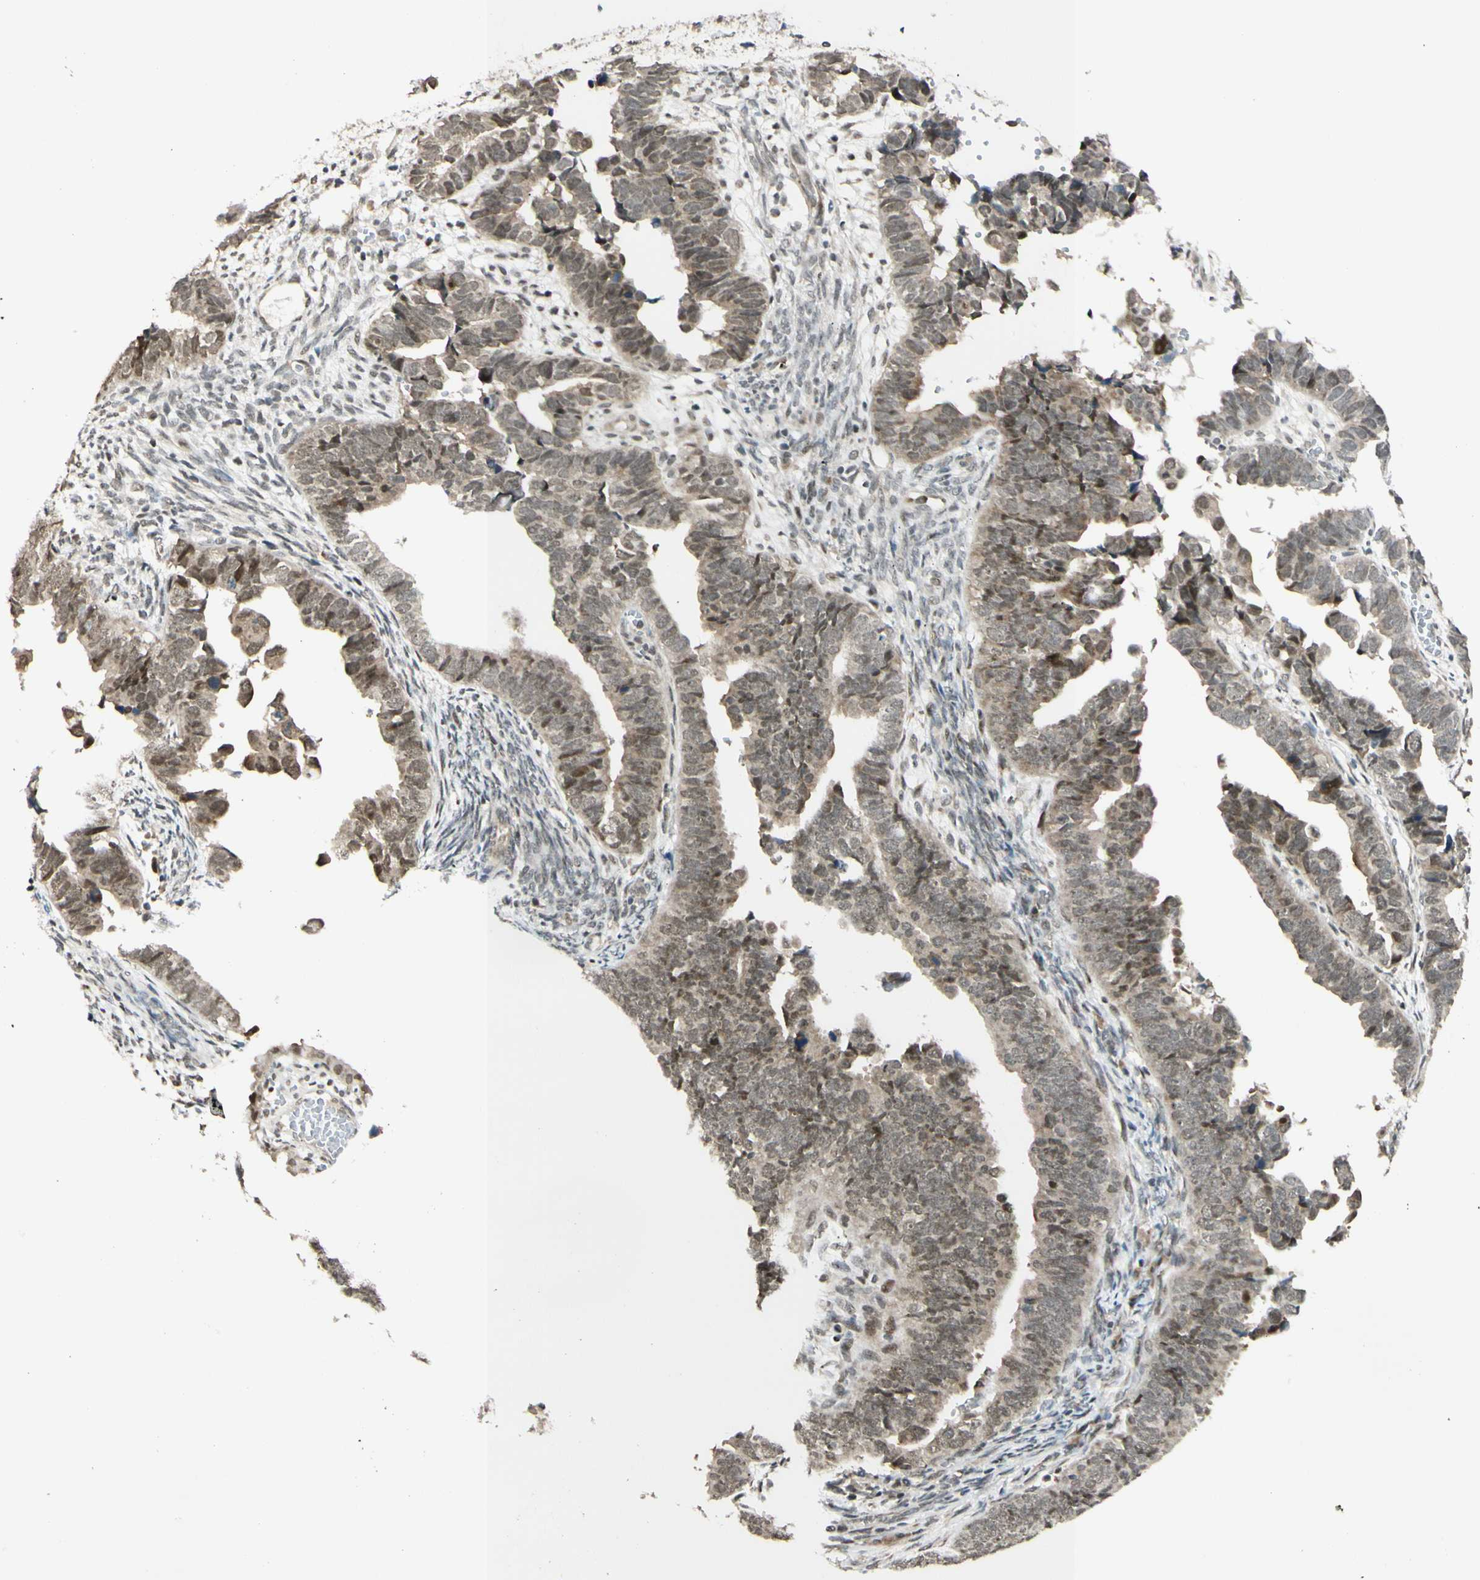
{"staining": {"intensity": "weak", "quantity": ">75%", "location": "cytoplasmic/membranous"}, "tissue": "endometrial cancer", "cell_type": "Tumor cells", "image_type": "cancer", "snomed": [{"axis": "morphology", "description": "Adenocarcinoma, NOS"}, {"axis": "topography", "description": "Endometrium"}], "caption": "Protein analysis of endometrial cancer (adenocarcinoma) tissue displays weak cytoplasmic/membranous expression in about >75% of tumor cells. The staining was performed using DAB, with brown indicating positive protein expression. Nuclei are stained blue with hematoxylin.", "gene": "BRMS1", "patient": {"sex": "female", "age": 75}}